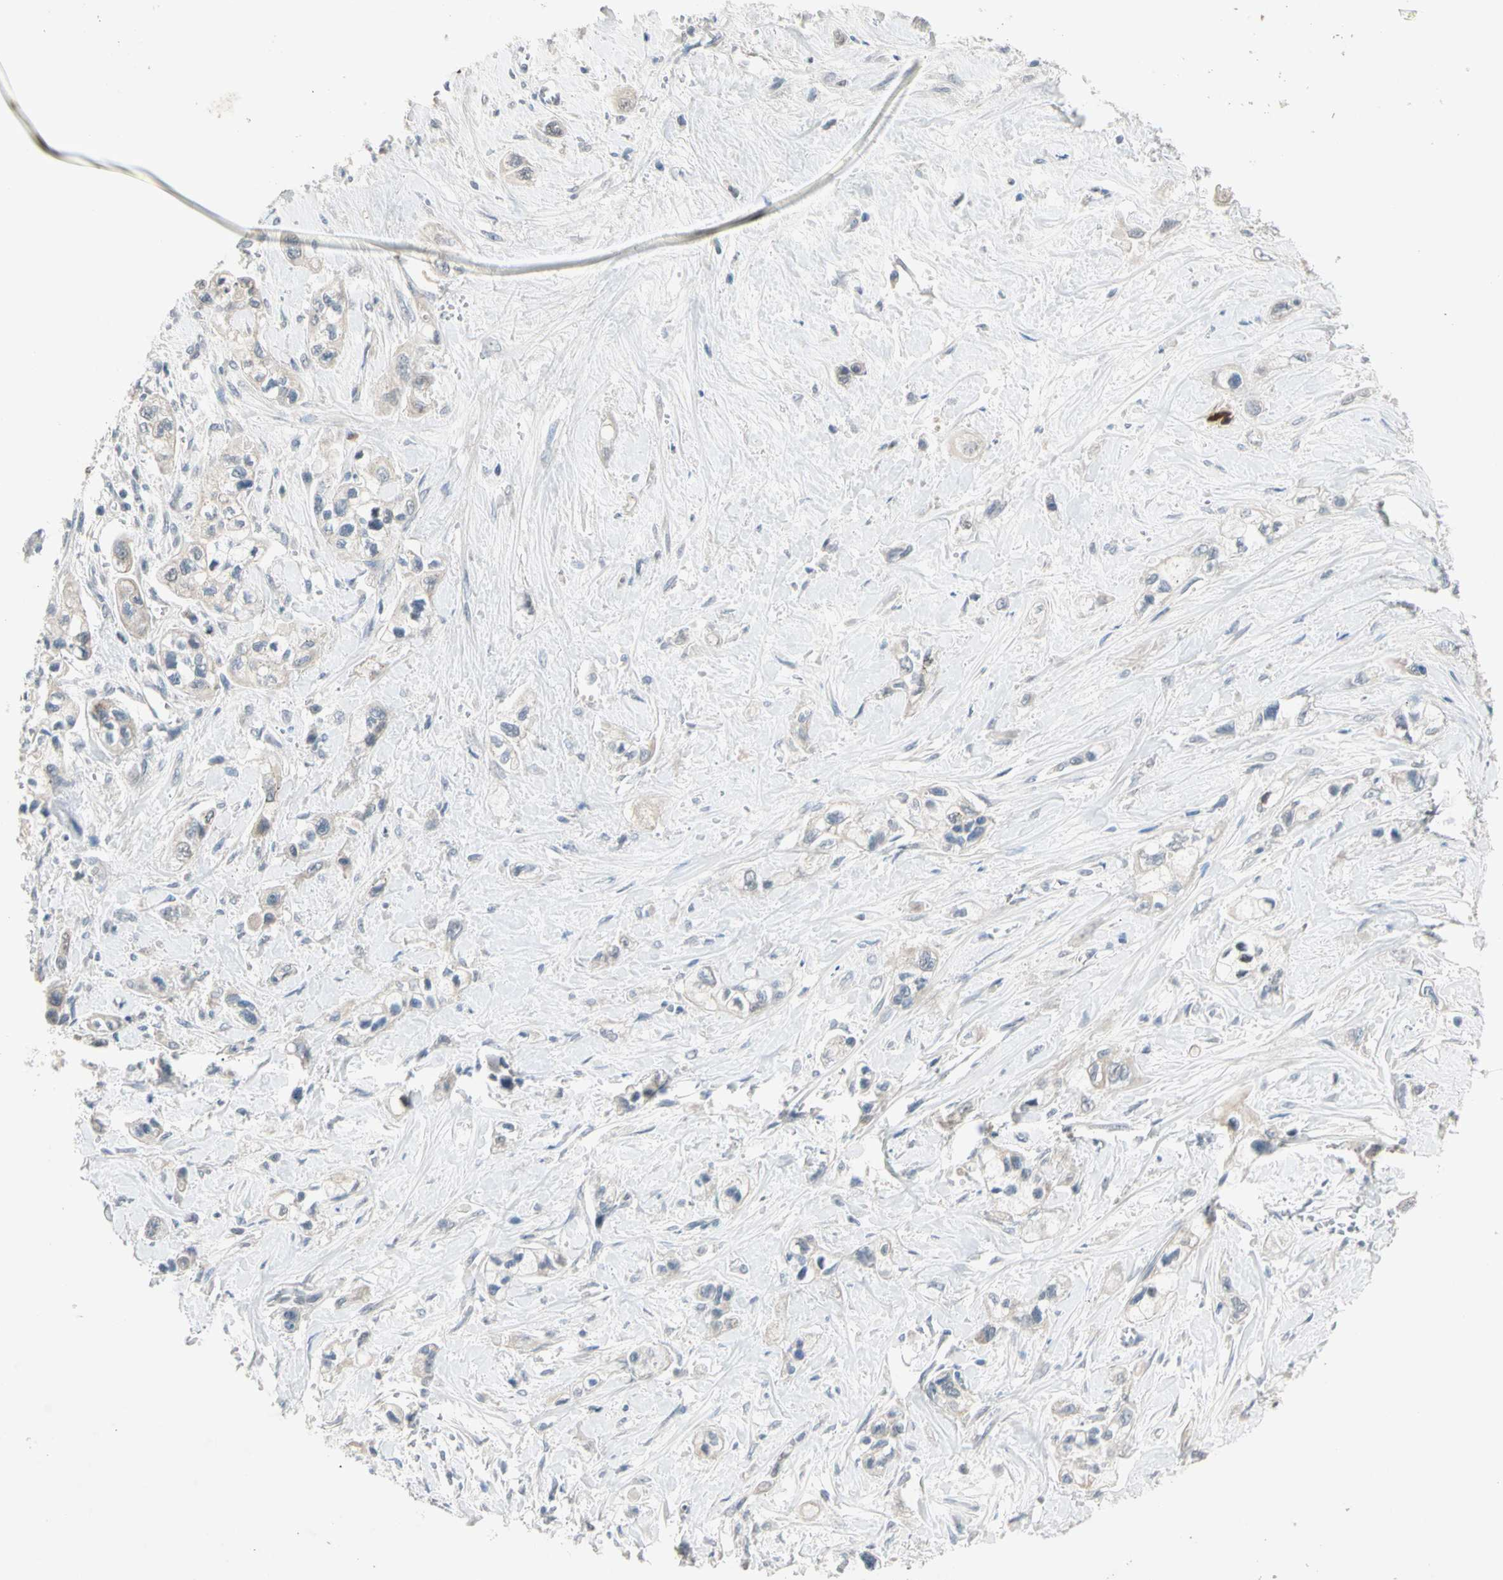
{"staining": {"intensity": "weak", "quantity": ">75%", "location": "cytoplasmic/membranous"}, "tissue": "pancreatic cancer", "cell_type": "Tumor cells", "image_type": "cancer", "snomed": [{"axis": "morphology", "description": "Adenocarcinoma, NOS"}, {"axis": "topography", "description": "Pancreas"}], "caption": "Pancreatic cancer (adenocarcinoma) stained with immunohistochemistry exhibits weak cytoplasmic/membranous positivity in about >75% of tumor cells.", "gene": "RIOX2", "patient": {"sex": "male", "age": 74}}